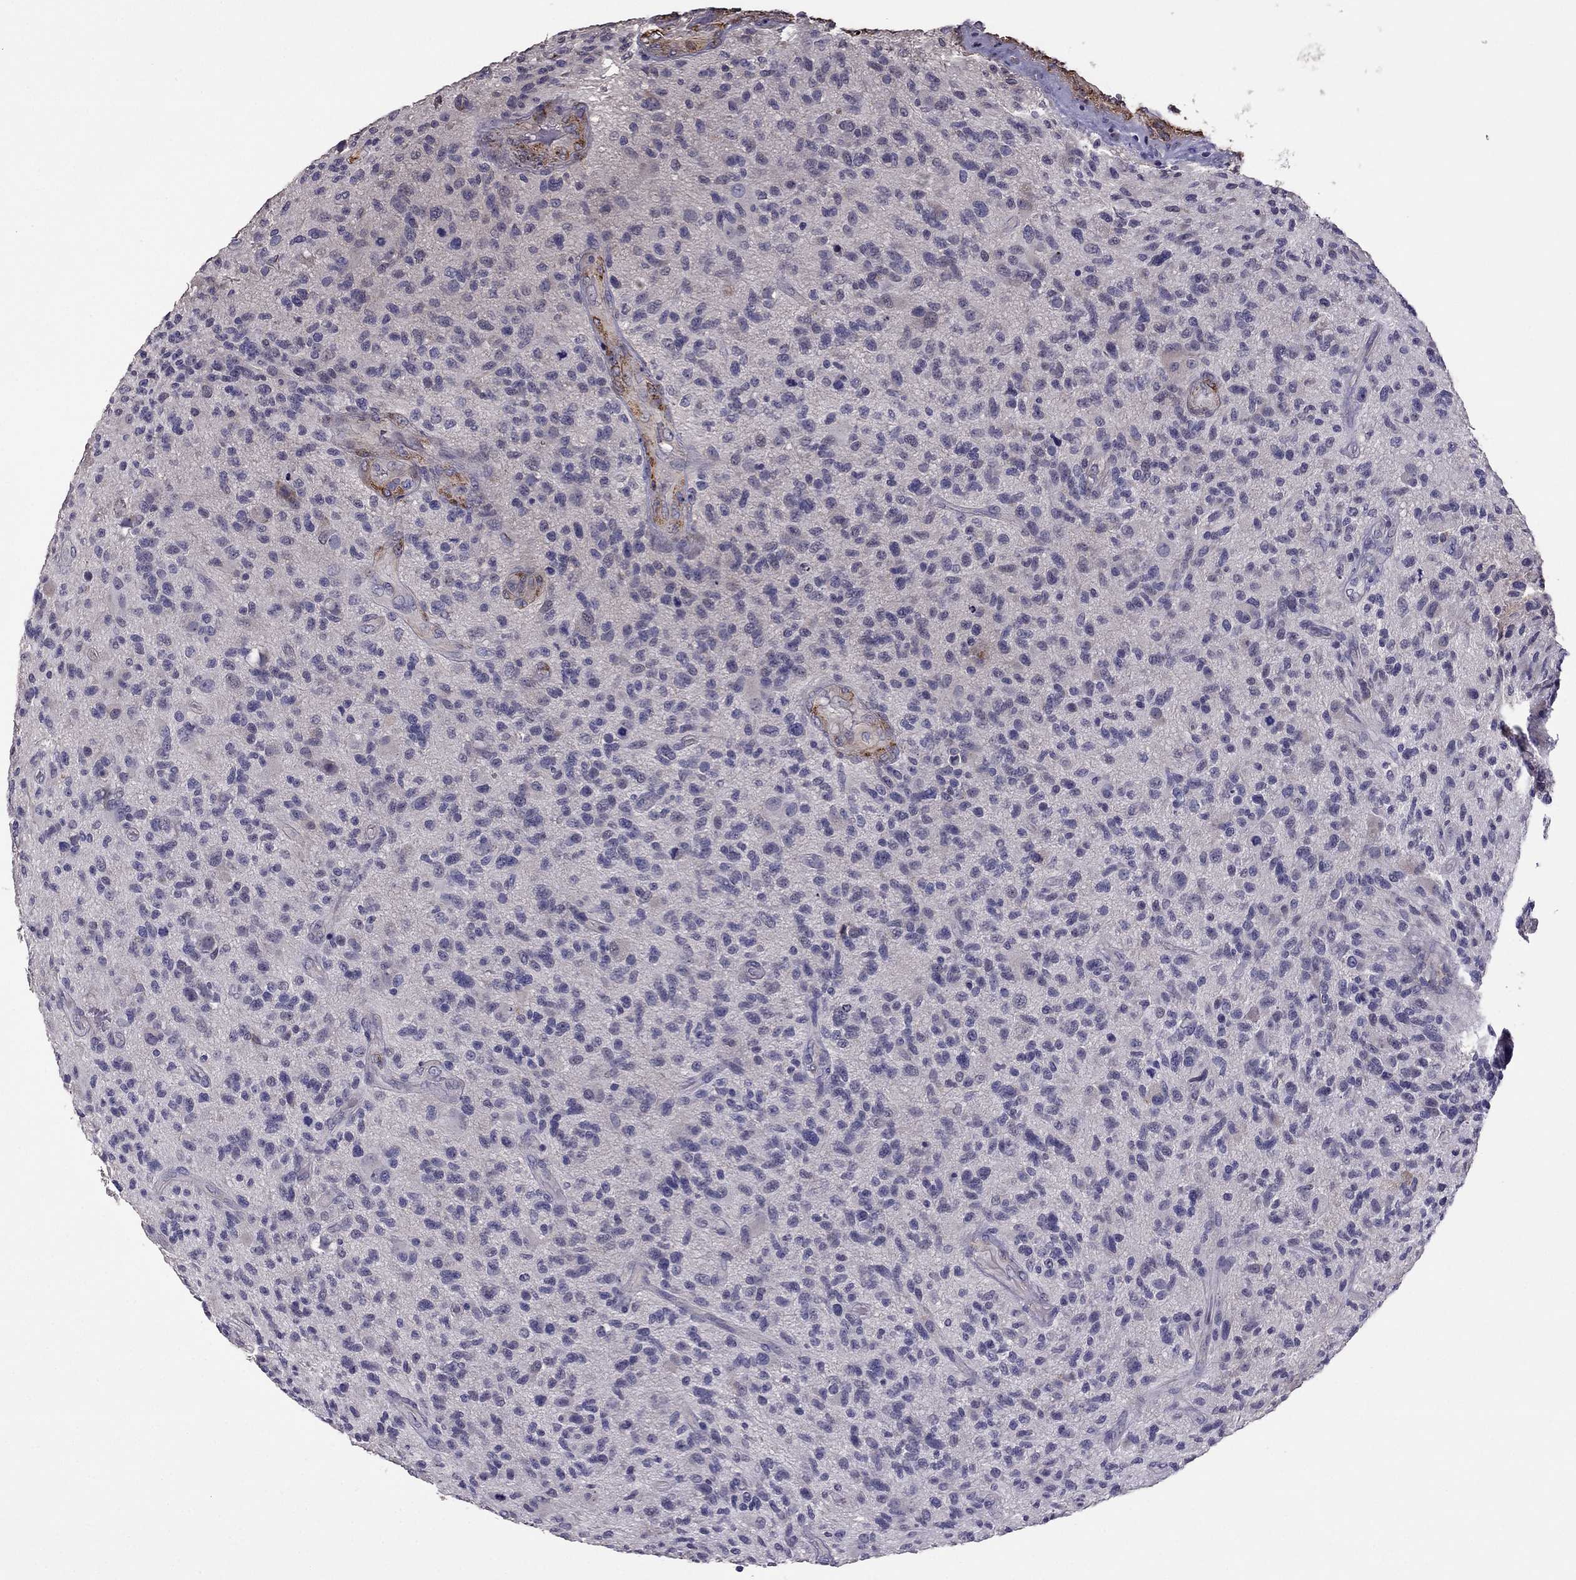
{"staining": {"intensity": "negative", "quantity": "none", "location": "none"}, "tissue": "glioma", "cell_type": "Tumor cells", "image_type": "cancer", "snomed": [{"axis": "morphology", "description": "Glioma, malignant, High grade"}, {"axis": "topography", "description": "Brain"}], "caption": "The IHC micrograph has no significant expression in tumor cells of malignant glioma (high-grade) tissue.", "gene": "CDH9", "patient": {"sex": "male", "age": 47}}